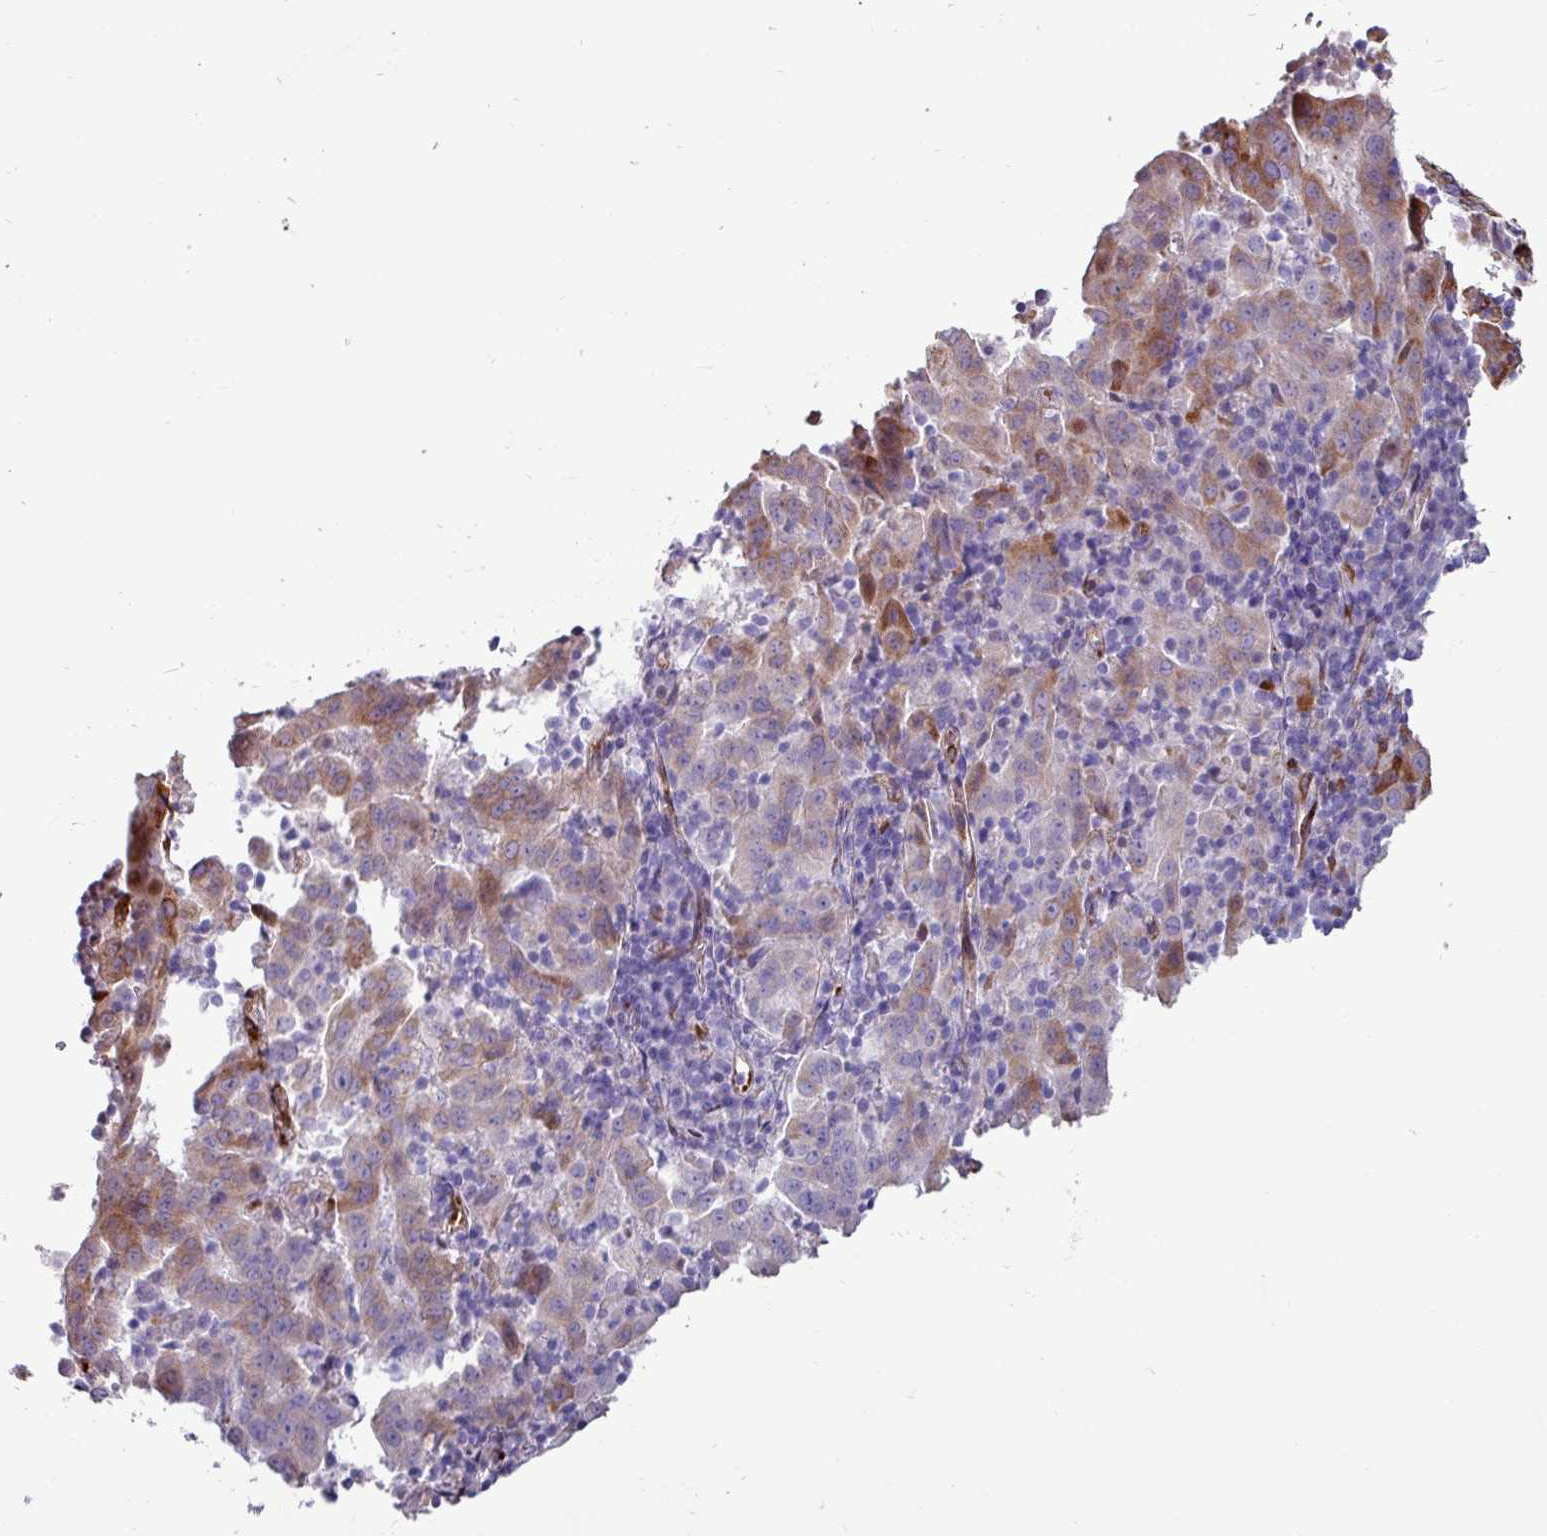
{"staining": {"intensity": "moderate", "quantity": "<25%", "location": "cytoplasmic/membranous"}, "tissue": "pancreatic cancer", "cell_type": "Tumor cells", "image_type": "cancer", "snomed": [{"axis": "morphology", "description": "Adenocarcinoma, NOS"}, {"axis": "topography", "description": "Pancreas"}], "caption": "Tumor cells exhibit moderate cytoplasmic/membranous positivity in approximately <25% of cells in adenocarcinoma (pancreatic).", "gene": "PPP1R35", "patient": {"sex": "male", "age": 63}}